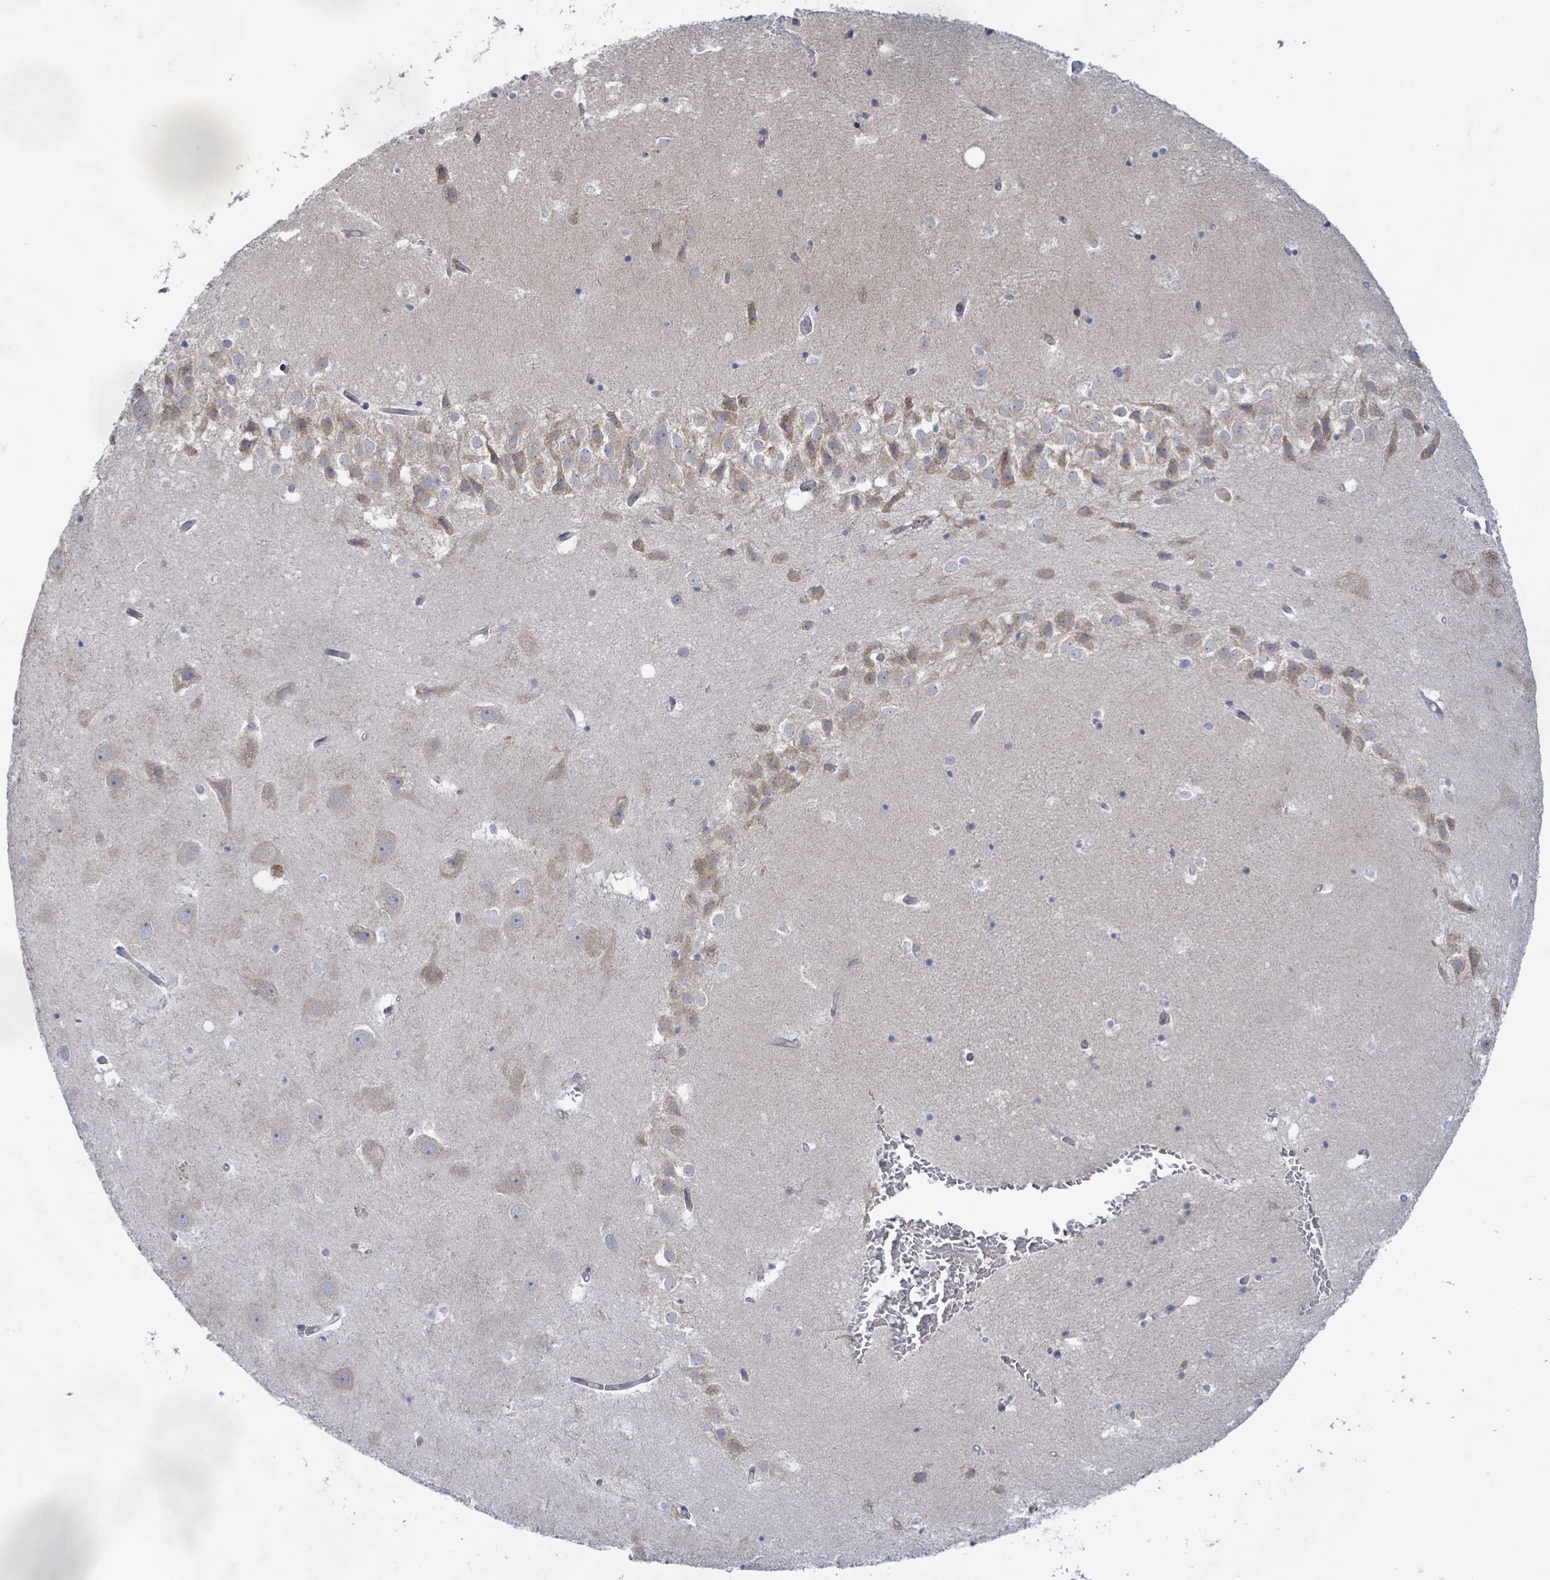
{"staining": {"intensity": "negative", "quantity": "none", "location": "none"}, "tissue": "hippocampus", "cell_type": "Glial cells", "image_type": "normal", "snomed": [{"axis": "morphology", "description": "Normal tissue, NOS"}, {"axis": "topography", "description": "Hippocampus"}], "caption": "DAB (3,3'-diaminobenzidine) immunohistochemical staining of benign hippocampus exhibits no significant staining in glial cells. (DAB IHC, high magnification).", "gene": "SLIT3", "patient": {"sex": "female", "age": 52}}